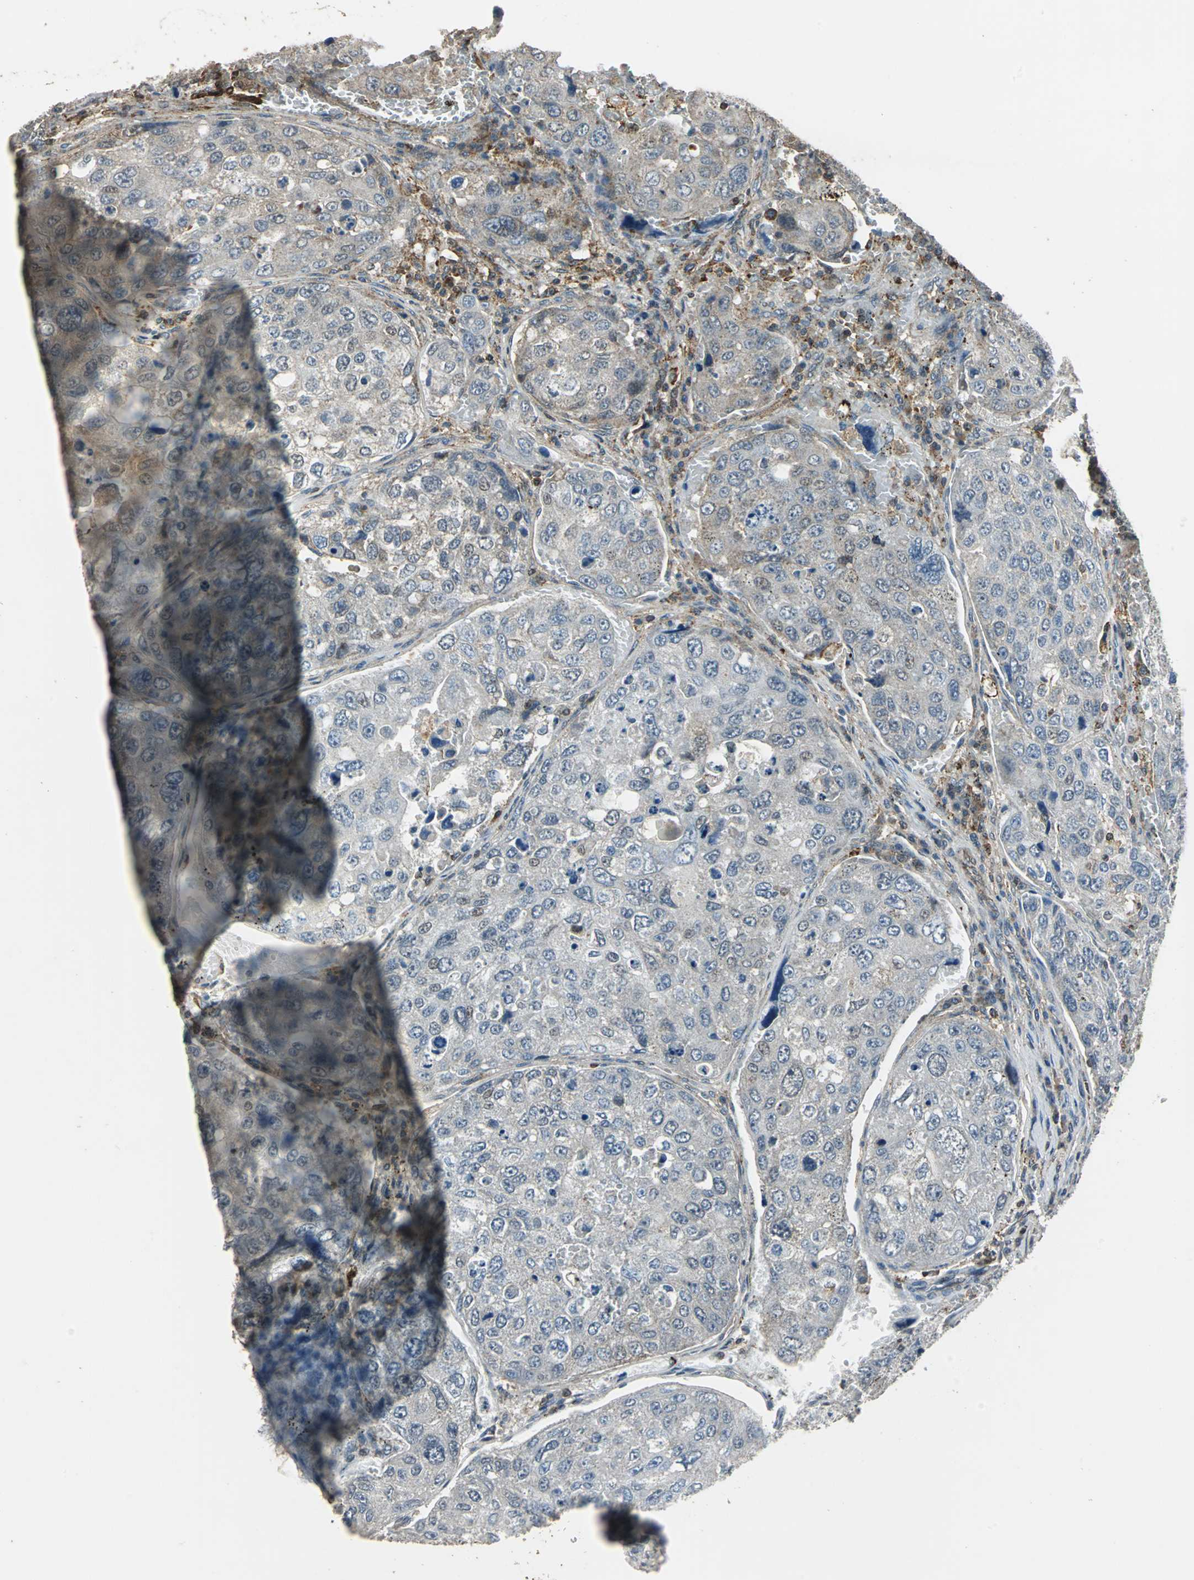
{"staining": {"intensity": "weak", "quantity": ">75%", "location": "cytoplasmic/membranous"}, "tissue": "urothelial cancer", "cell_type": "Tumor cells", "image_type": "cancer", "snomed": [{"axis": "morphology", "description": "Urothelial carcinoma, High grade"}, {"axis": "topography", "description": "Lymph node"}, {"axis": "topography", "description": "Urinary bladder"}], "caption": "Human urothelial cancer stained with a protein marker reveals weak staining in tumor cells.", "gene": "DNAJB4", "patient": {"sex": "male", "age": 51}}